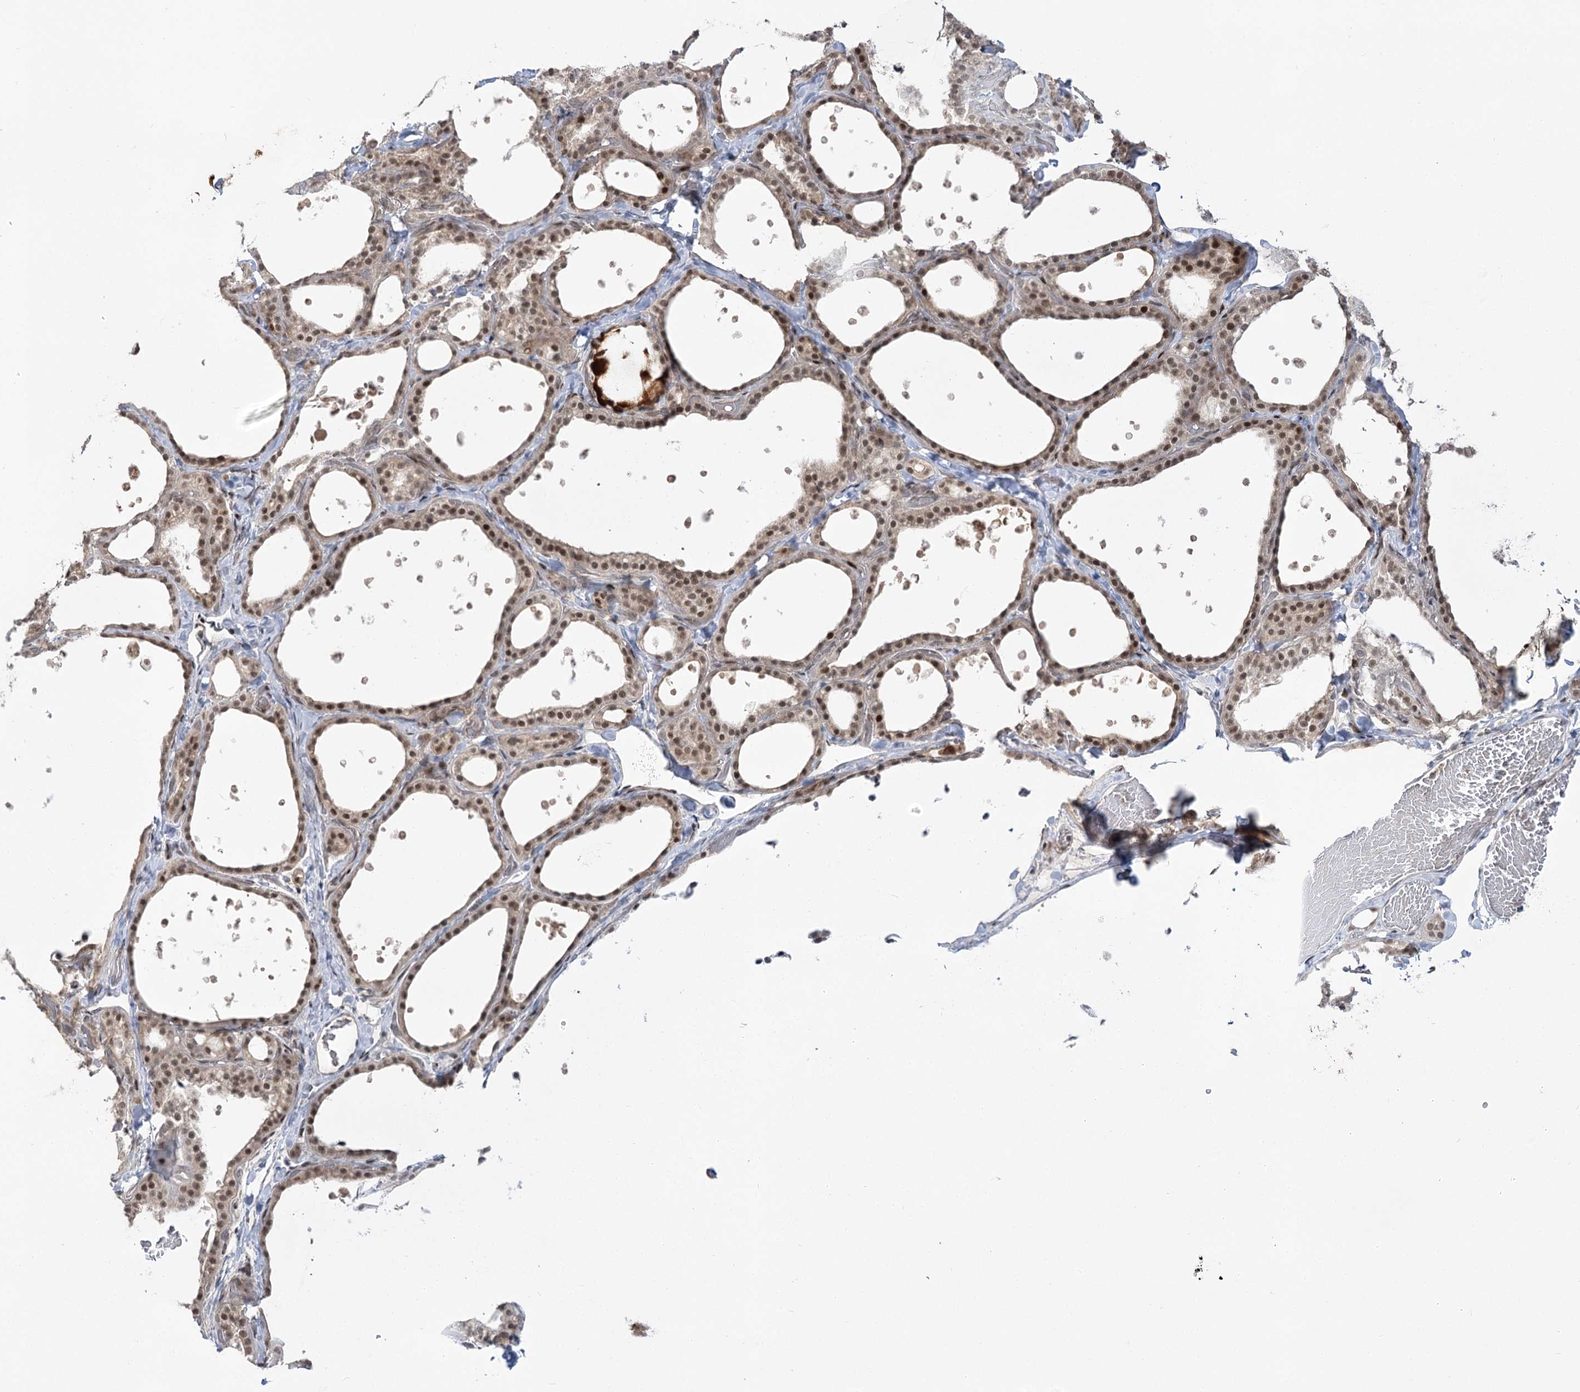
{"staining": {"intensity": "moderate", "quantity": ">75%", "location": "nuclear"}, "tissue": "thyroid gland", "cell_type": "Glandular cells", "image_type": "normal", "snomed": [{"axis": "morphology", "description": "Normal tissue, NOS"}, {"axis": "topography", "description": "Thyroid gland"}], "caption": "Immunohistochemistry (IHC) of normal thyroid gland demonstrates medium levels of moderate nuclear staining in about >75% of glandular cells.", "gene": "HELQ", "patient": {"sex": "female", "age": 44}}